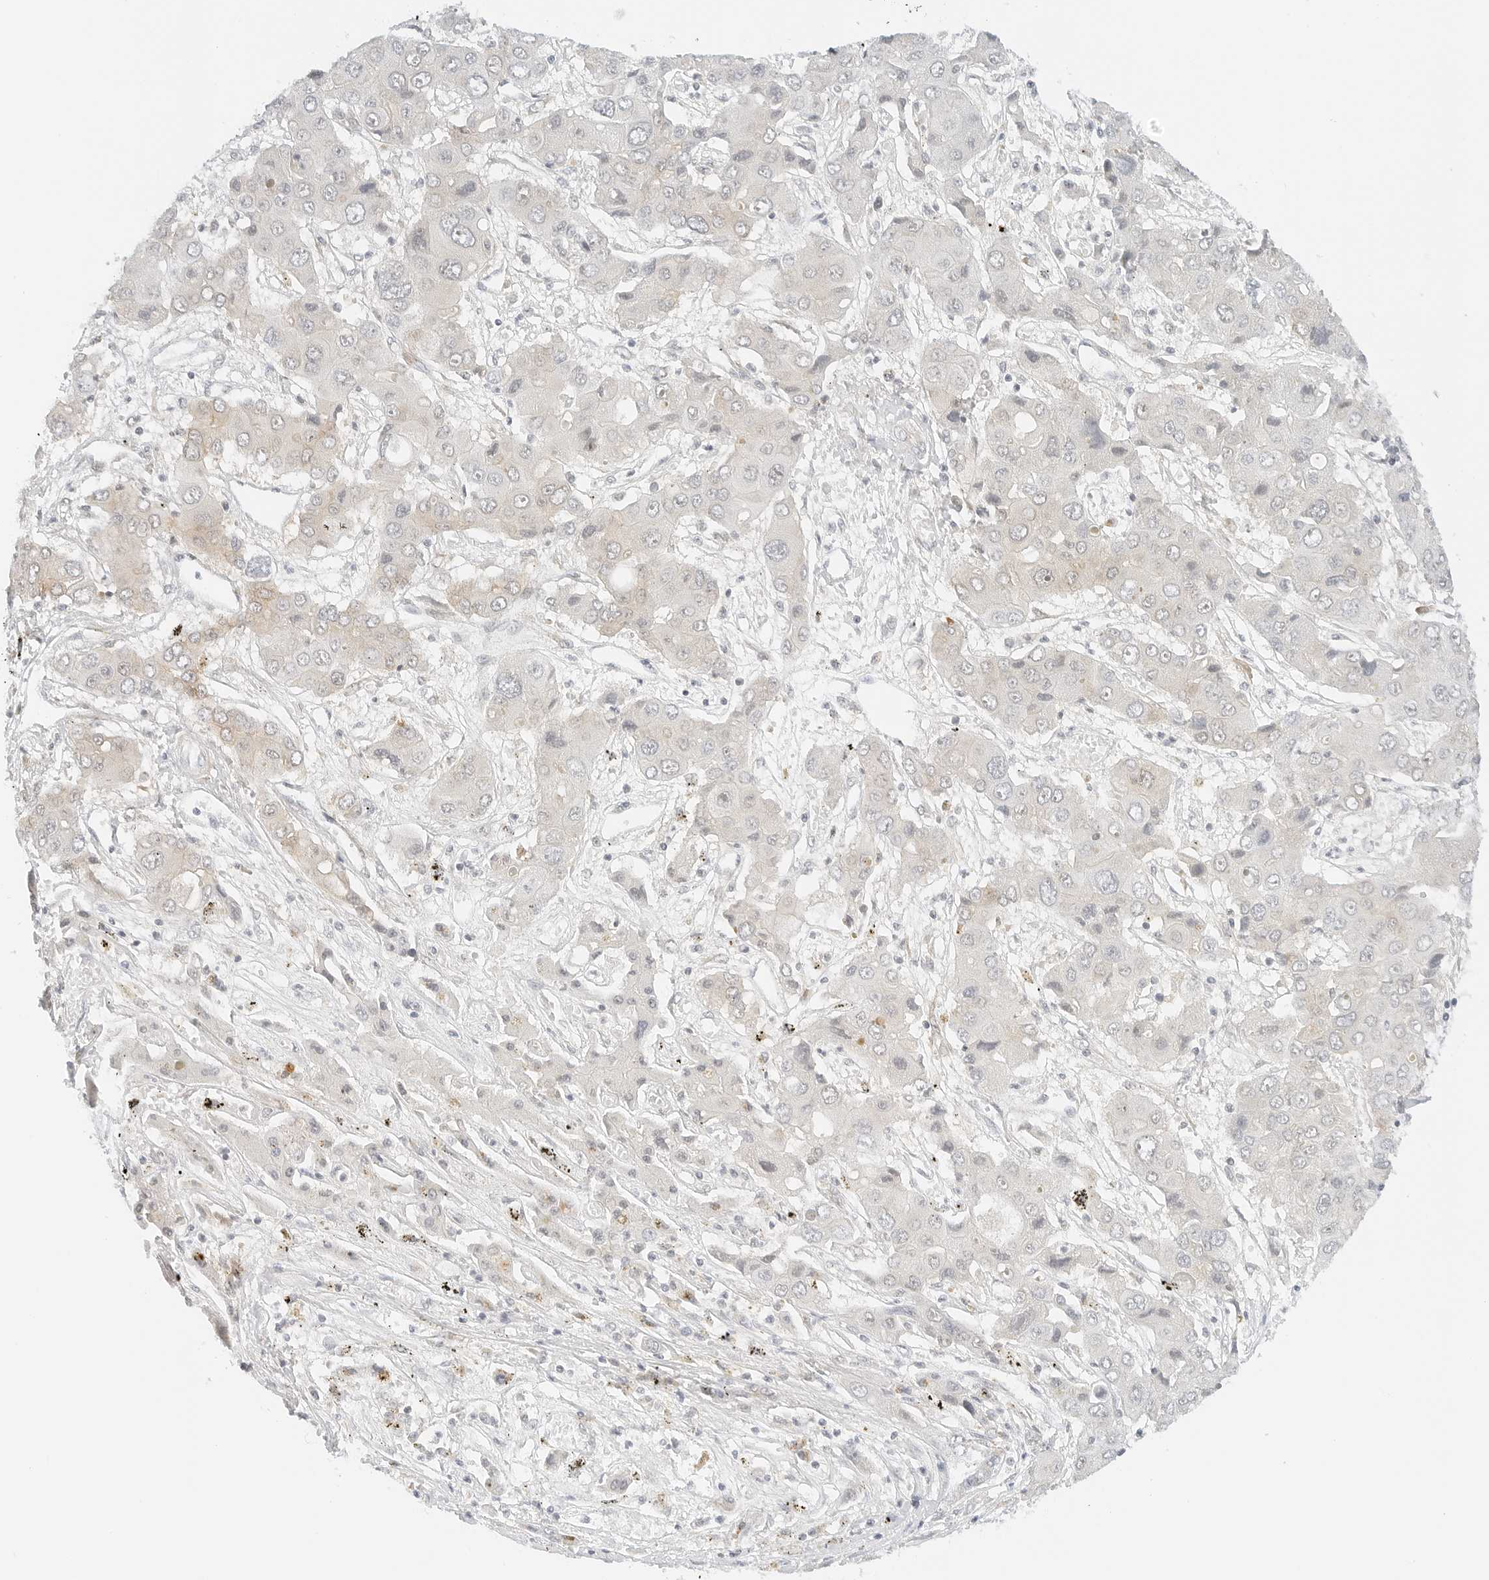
{"staining": {"intensity": "weak", "quantity": "<25%", "location": "nuclear"}, "tissue": "liver cancer", "cell_type": "Tumor cells", "image_type": "cancer", "snomed": [{"axis": "morphology", "description": "Cholangiocarcinoma"}, {"axis": "topography", "description": "Liver"}], "caption": "Liver cancer (cholangiocarcinoma) was stained to show a protein in brown. There is no significant positivity in tumor cells.", "gene": "NEO1", "patient": {"sex": "male", "age": 67}}